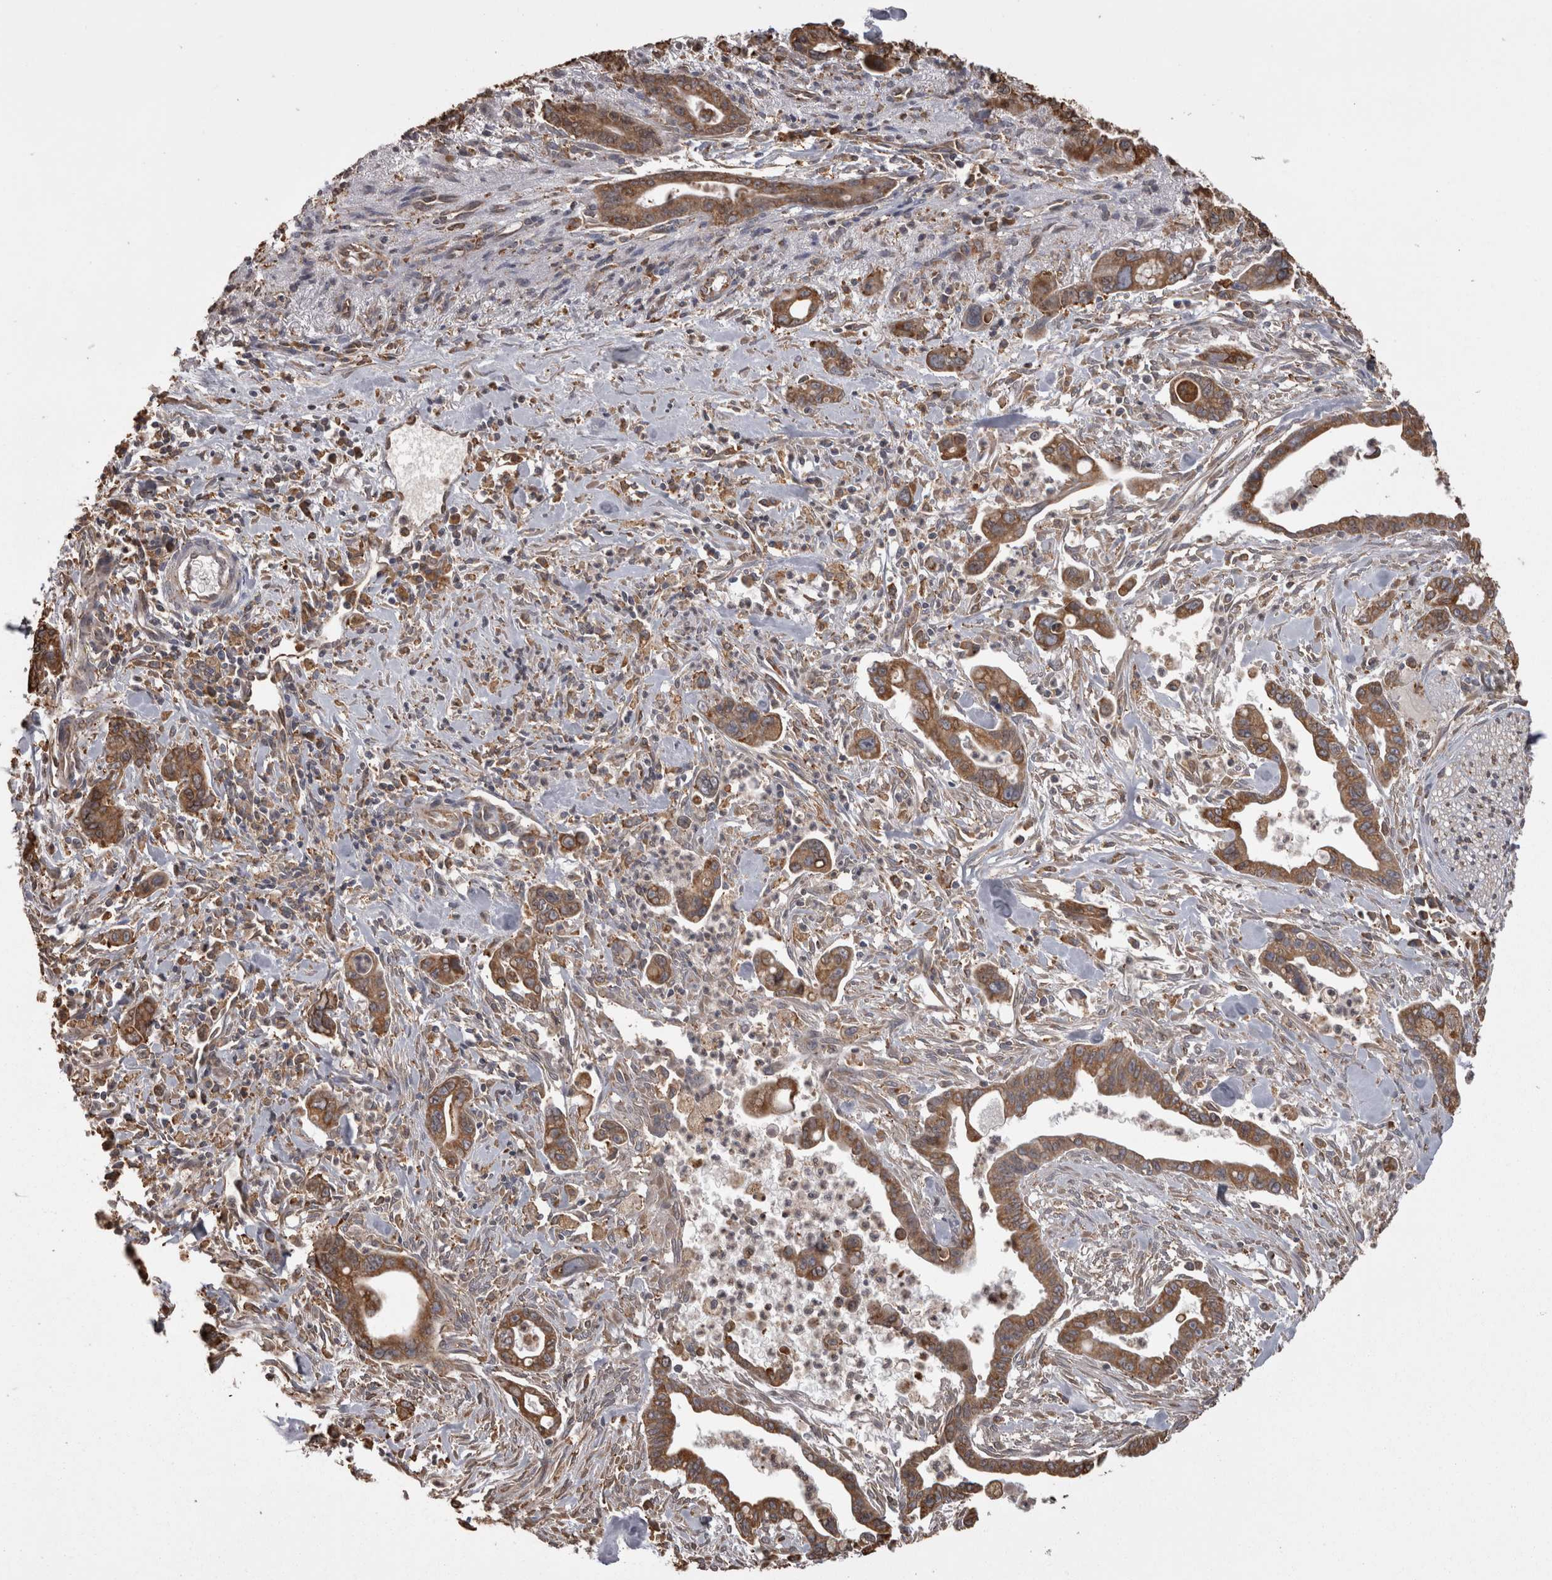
{"staining": {"intensity": "moderate", "quantity": ">75%", "location": "cytoplasmic/membranous"}, "tissue": "pancreatic cancer", "cell_type": "Tumor cells", "image_type": "cancer", "snomed": [{"axis": "morphology", "description": "Adenocarcinoma, NOS"}, {"axis": "topography", "description": "Pancreas"}], "caption": "Pancreatic cancer was stained to show a protein in brown. There is medium levels of moderate cytoplasmic/membranous expression in about >75% of tumor cells.", "gene": "PON2", "patient": {"sex": "male", "age": 70}}